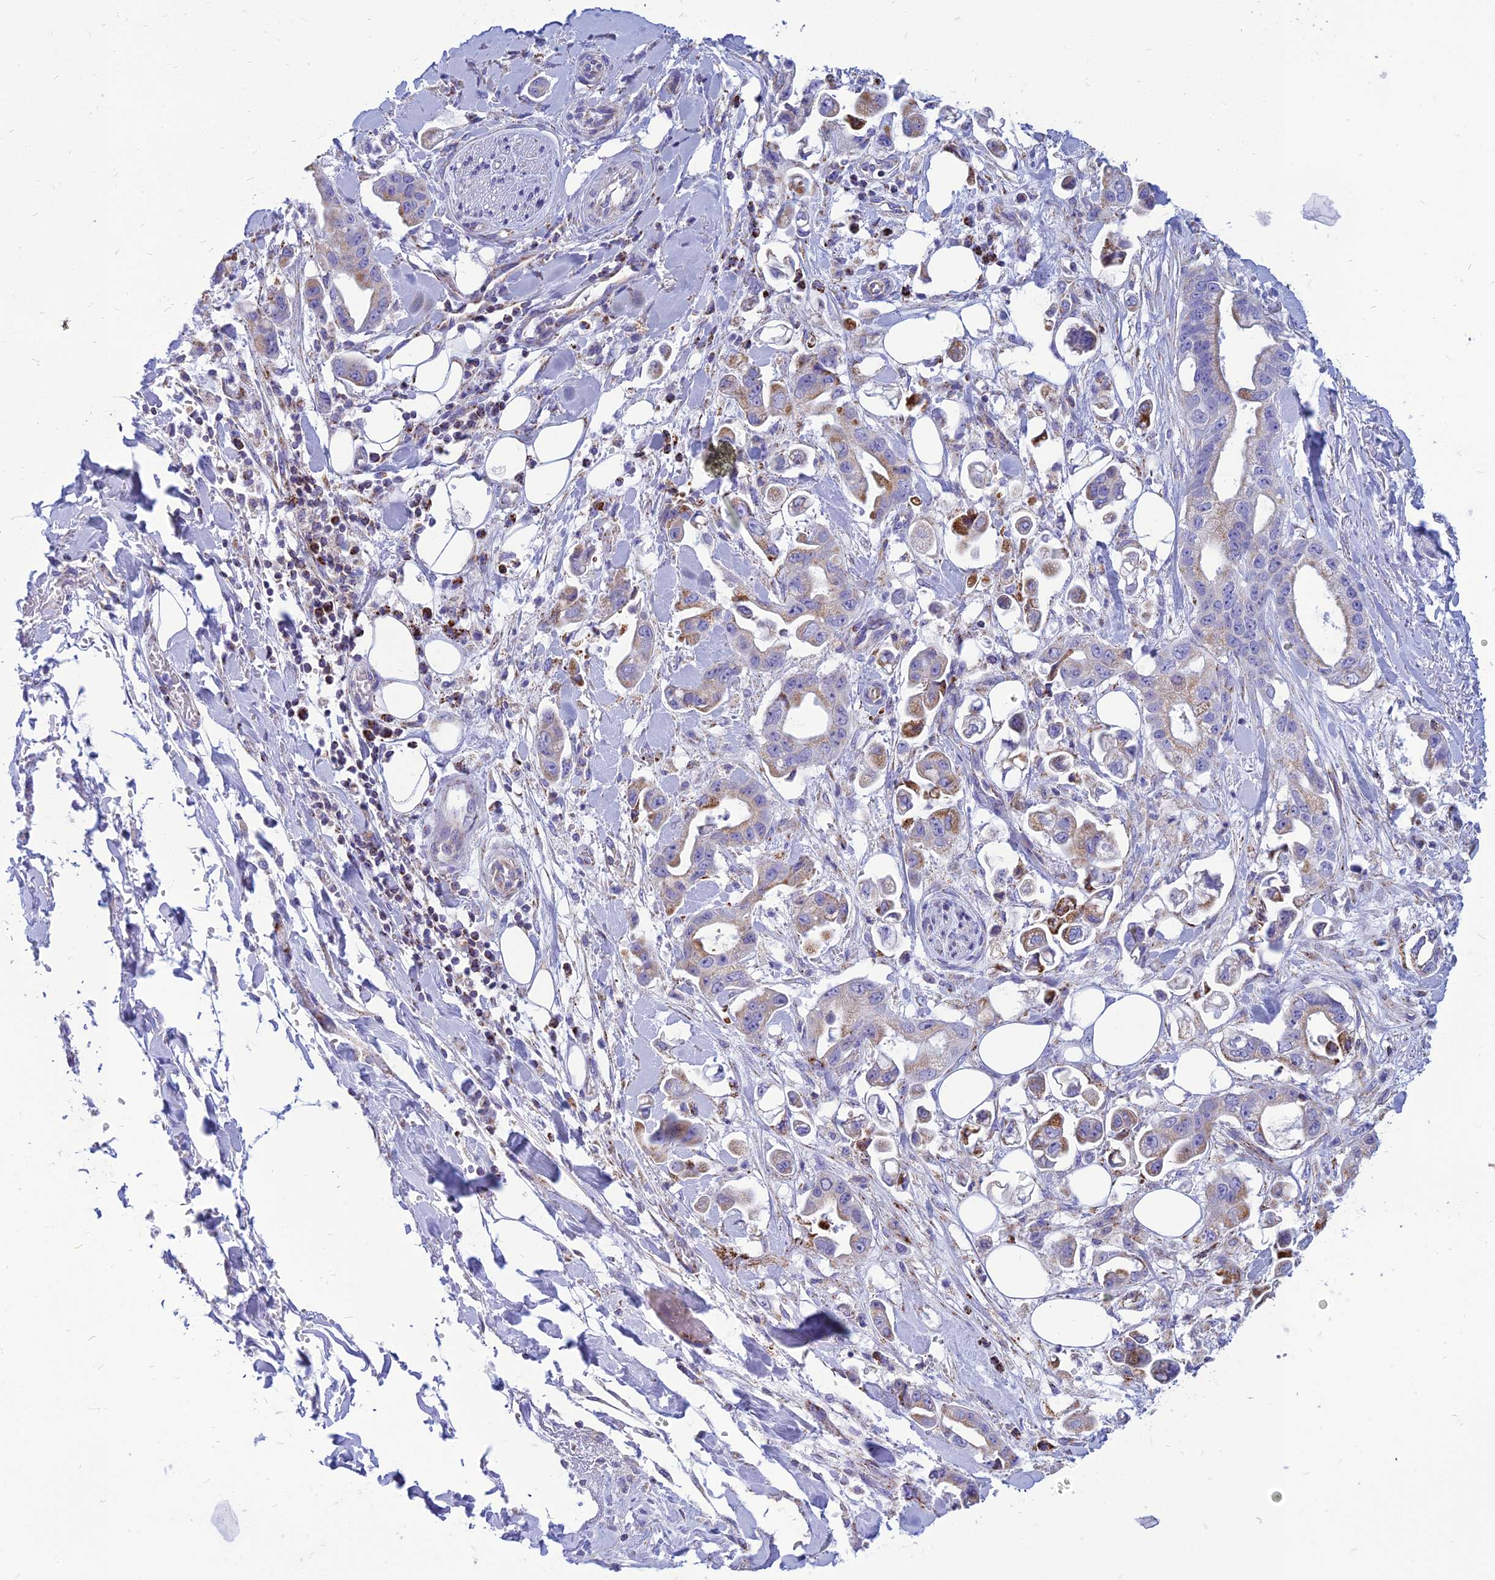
{"staining": {"intensity": "strong", "quantity": "<25%", "location": "cytoplasmic/membranous"}, "tissue": "stomach cancer", "cell_type": "Tumor cells", "image_type": "cancer", "snomed": [{"axis": "morphology", "description": "Adenocarcinoma, NOS"}, {"axis": "topography", "description": "Stomach"}], "caption": "About <25% of tumor cells in stomach adenocarcinoma show strong cytoplasmic/membranous protein expression as visualized by brown immunohistochemical staining.", "gene": "PACC1", "patient": {"sex": "male", "age": 62}}